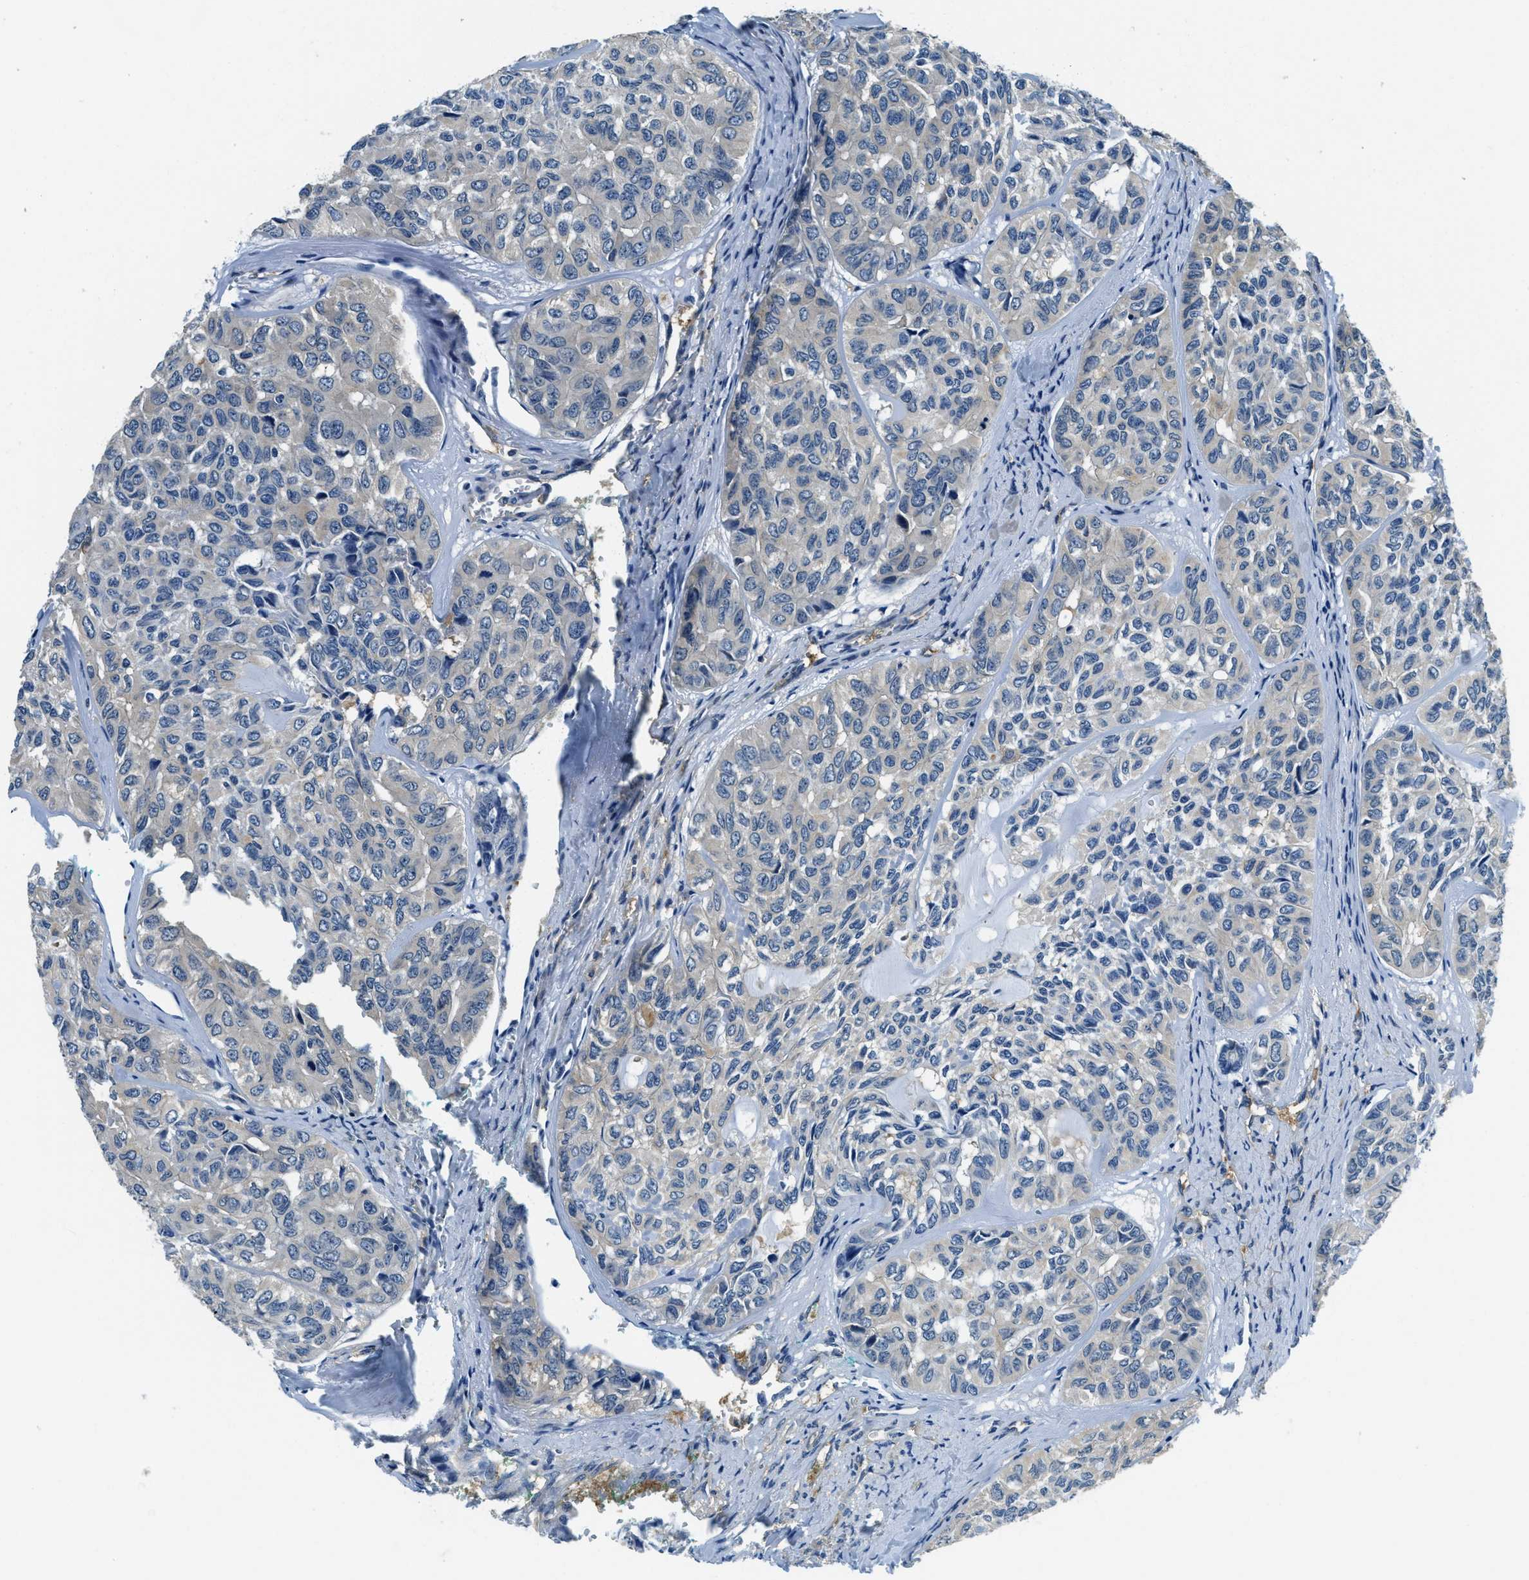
{"staining": {"intensity": "weak", "quantity": "25%-75%", "location": "cytoplasmic/membranous"}, "tissue": "head and neck cancer", "cell_type": "Tumor cells", "image_type": "cancer", "snomed": [{"axis": "morphology", "description": "Adenocarcinoma, NOS"}, {"axis": "topography", "description": "Salivary gland, NOS"}, {"axis": "topography", "description": "Head-Neck"}], "caption": "IHC photomicrograph of human head and neck cancer (adenocarcinoma) stained for a protein (brown), which shows low levels of weak cytoplasmic/membranous positivity in about 25%-75% of tumor cells.", "gene": "TWF1", "patient": {"sex": "female", "age": 76}}